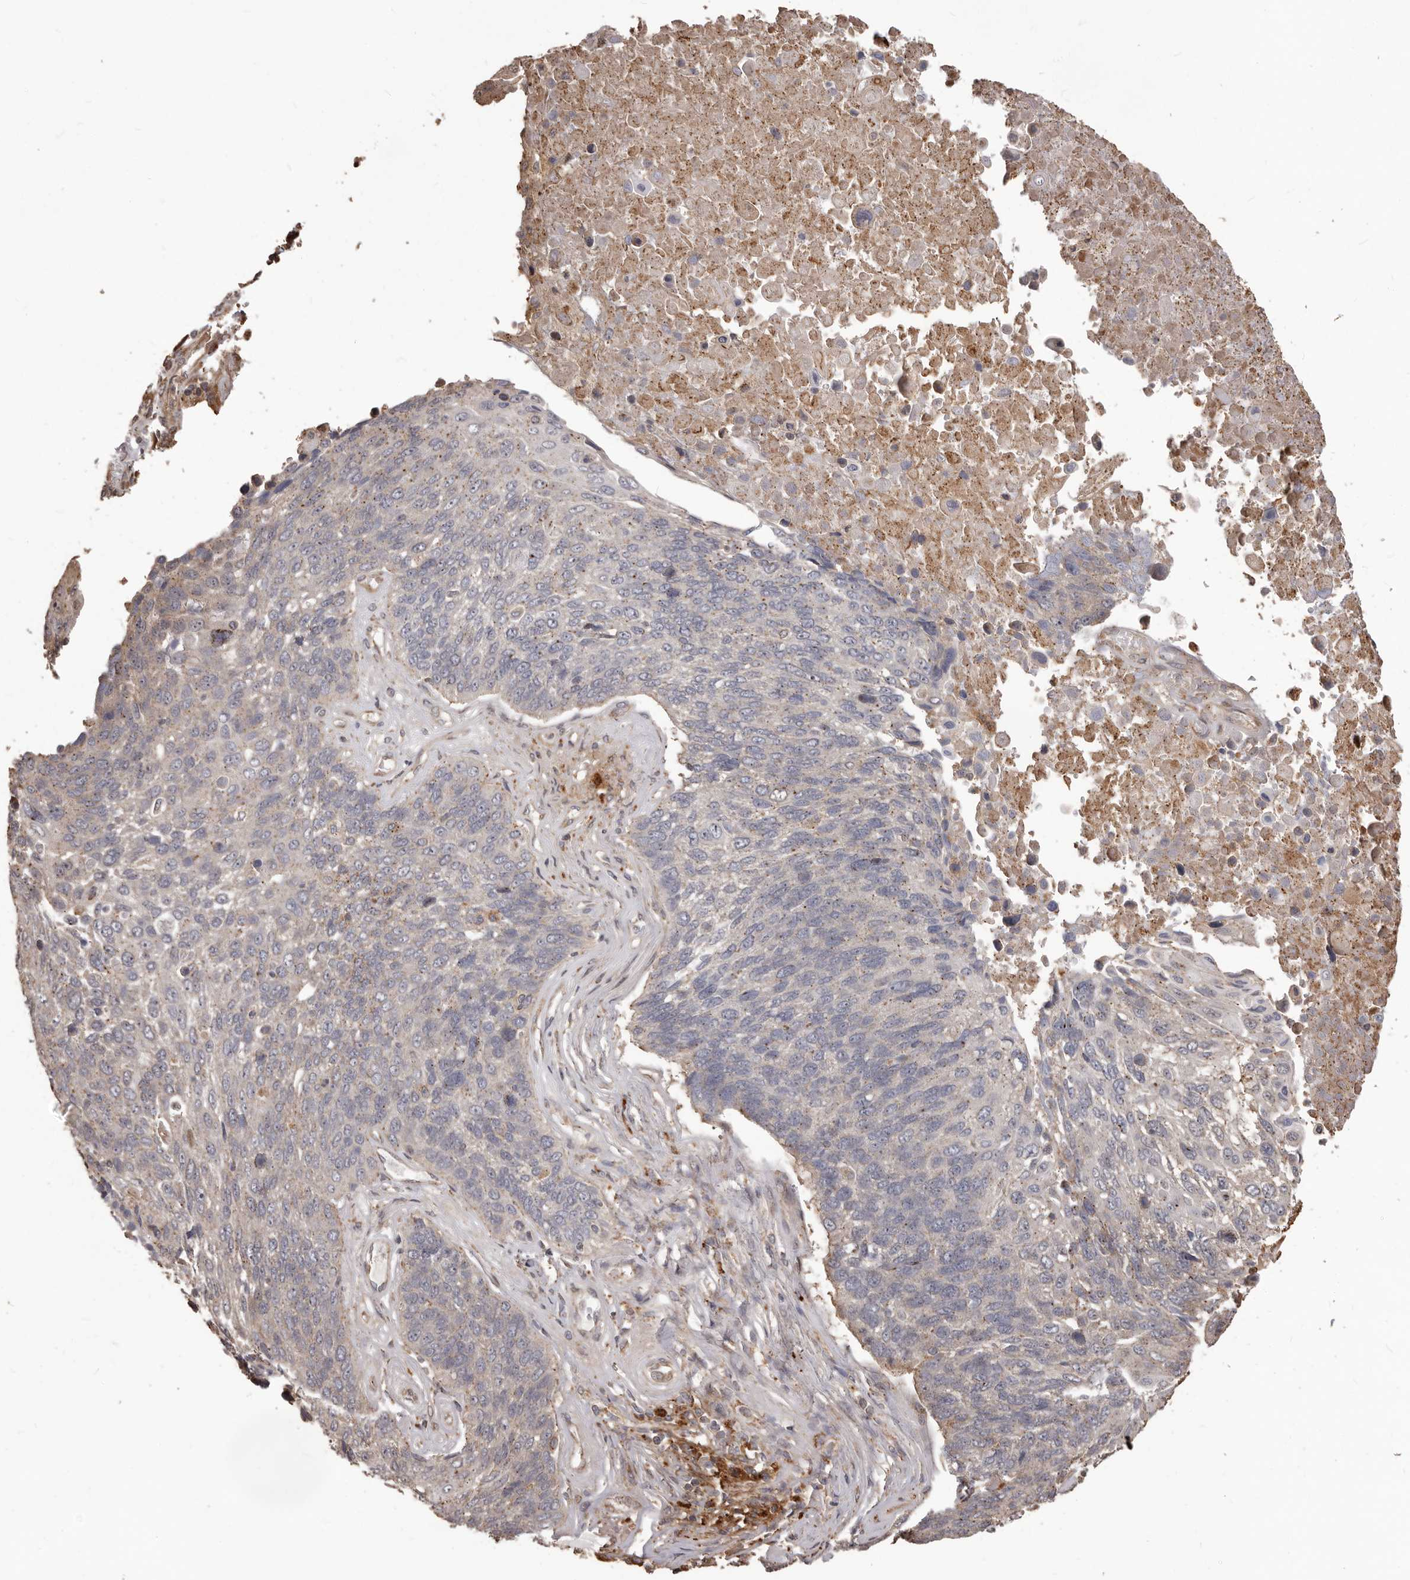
{"staining": {"intensity": "weak", "quantity": "25%-75%", "location": "cytoplasmic/membranous"}, "tissue": "lung cancer", "cell_type": "Tumor cells", "image_type": "cancer", "snomed": [{"axis": "morphology", "description": "Squamous cell carcinoma, NOS"}, {"axis": "topography", "description": "Lung"}], "caption": "Tumor cells demonstrate low levels of weak cytoplasmic/membranous staining in about 25%-75% of cells in lung cancer (squamous cell carcinoma).", "gene": "MTO1", "patient": {"sex": "male", "age": 66}}